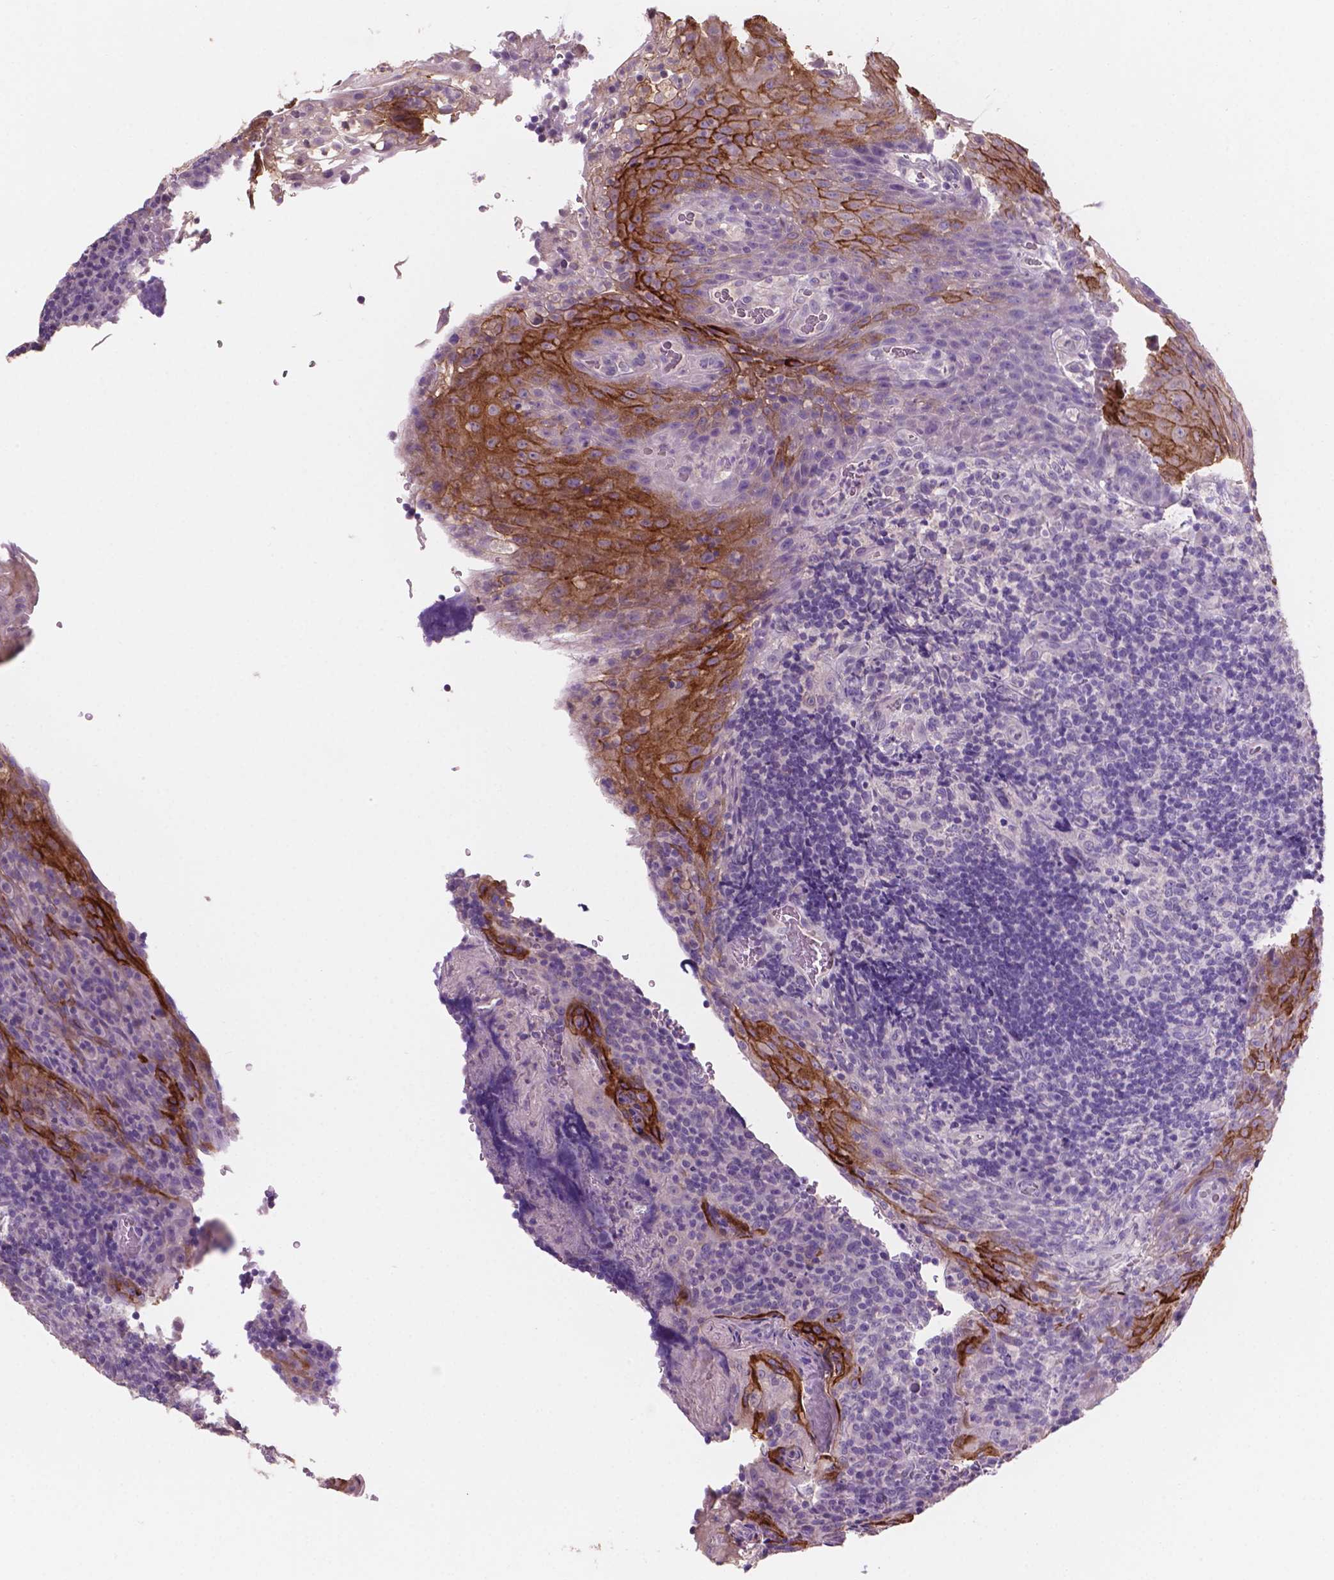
{"staining": {"intensity": "negative", "quantity": "none", "location": "none"}, "tissue": "tonsil", "cell_type": "Germinal center cells", "image_type": "normal", "snomed": [{"axis": "morphology", "description": "Normal tissue, NOS"}, {"axis": "topography", "description": "Tonsil"}], "caption": "Immunohistochemical staining of benign human tonsil shows no significant expression in germinal center cells.", "gene": "SBSN", "patient": {"sex": "male", "age": 17}}